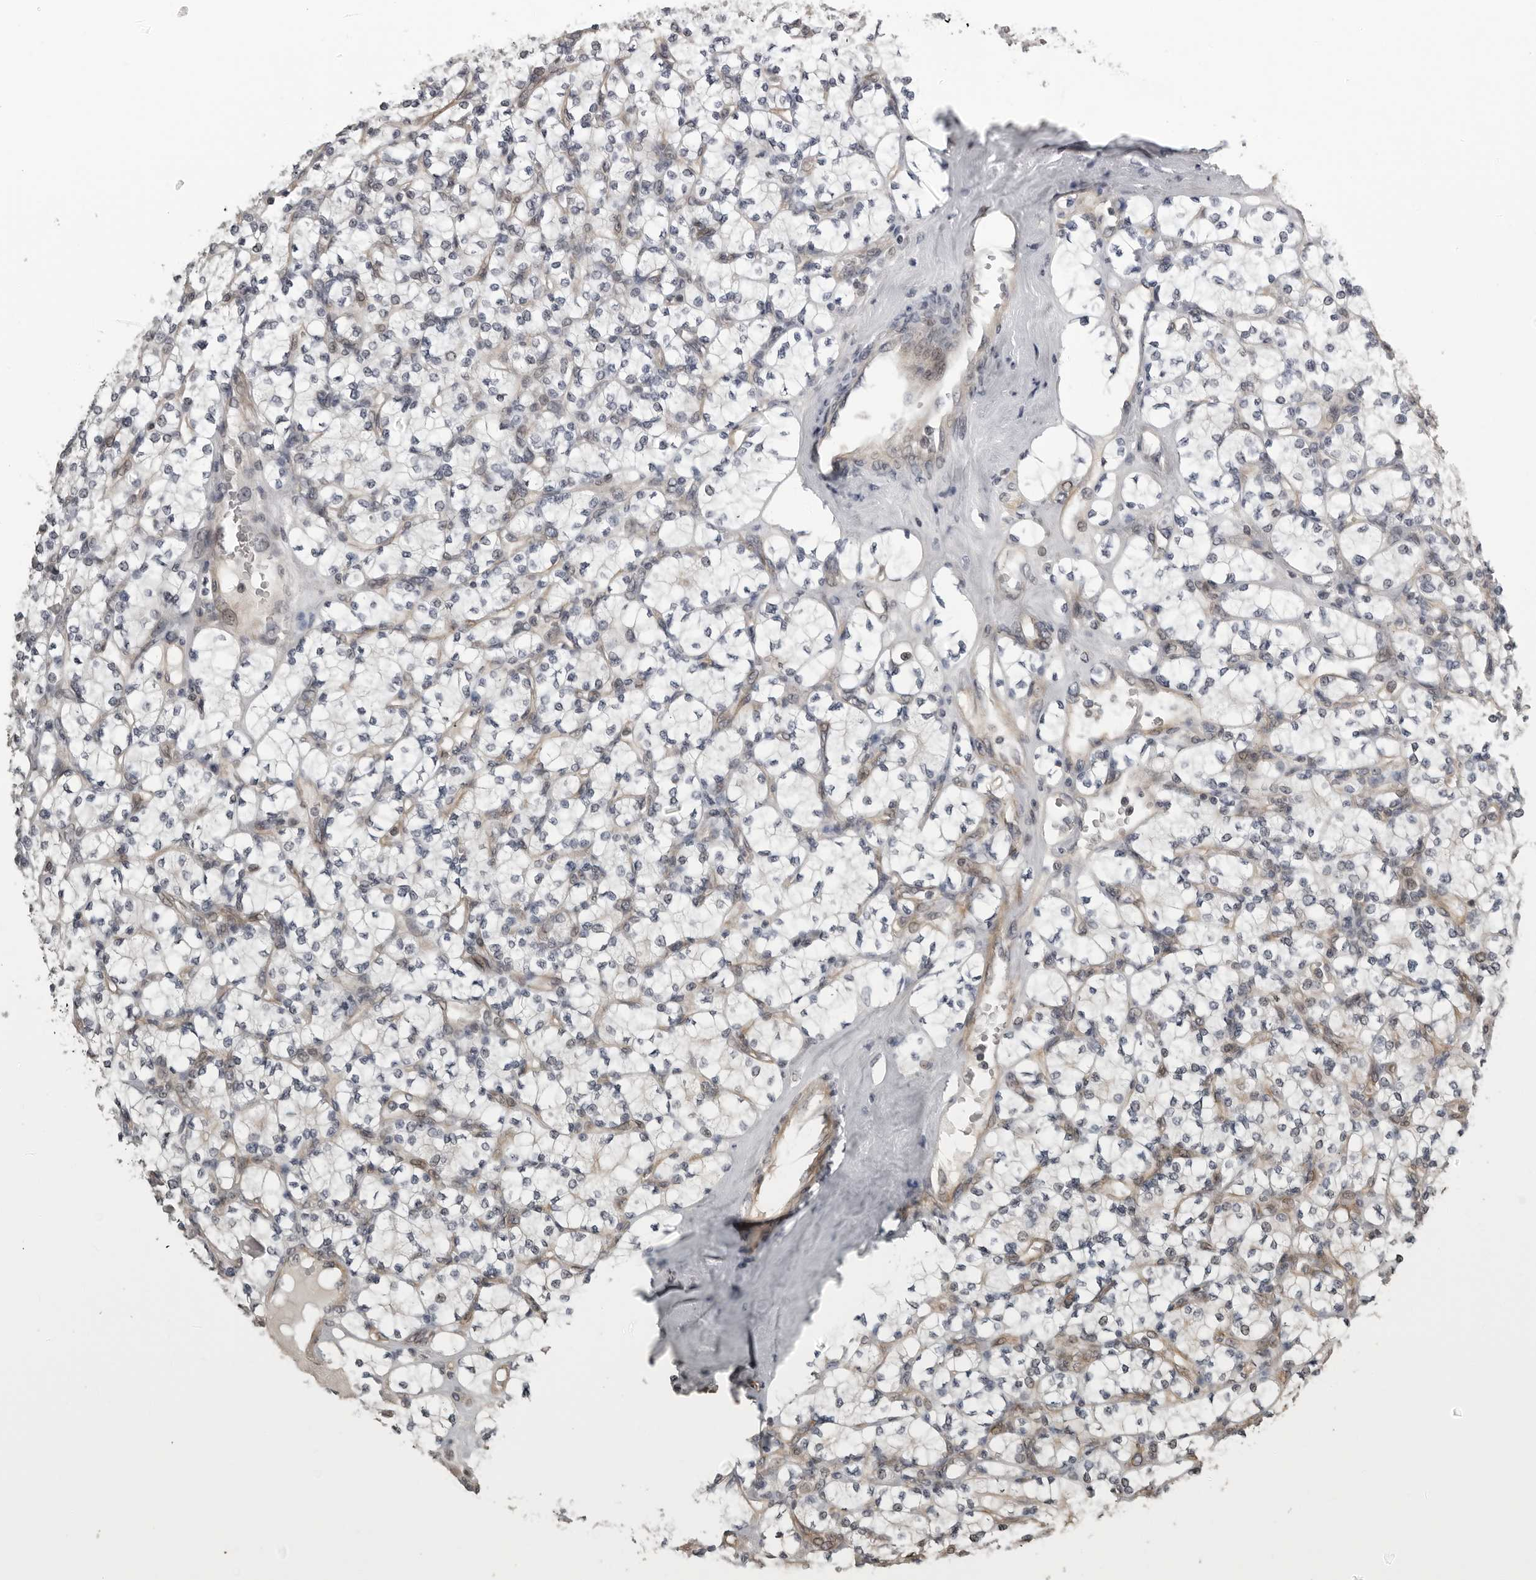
{"staining": {"intensity": "negative", "quantity": "none", "location": "none"}, "tissue": "renal cancer", "cell_type": "Tumor cells", "image_type": "cancer", "snomed": [{"axis": "morphology", "description": "Adenocarcinoma, NOS"}, {"axis": "topography", "description": "Kidney"}], "caption": "DAB immunohistochemical staining of renal cancer (adenocarcinoma) exhibits no significant expression in tumor cells. Nuclei are stained in blue.", "gene": "PRRX2", "patient": {"sex": "male", "age": 77}}